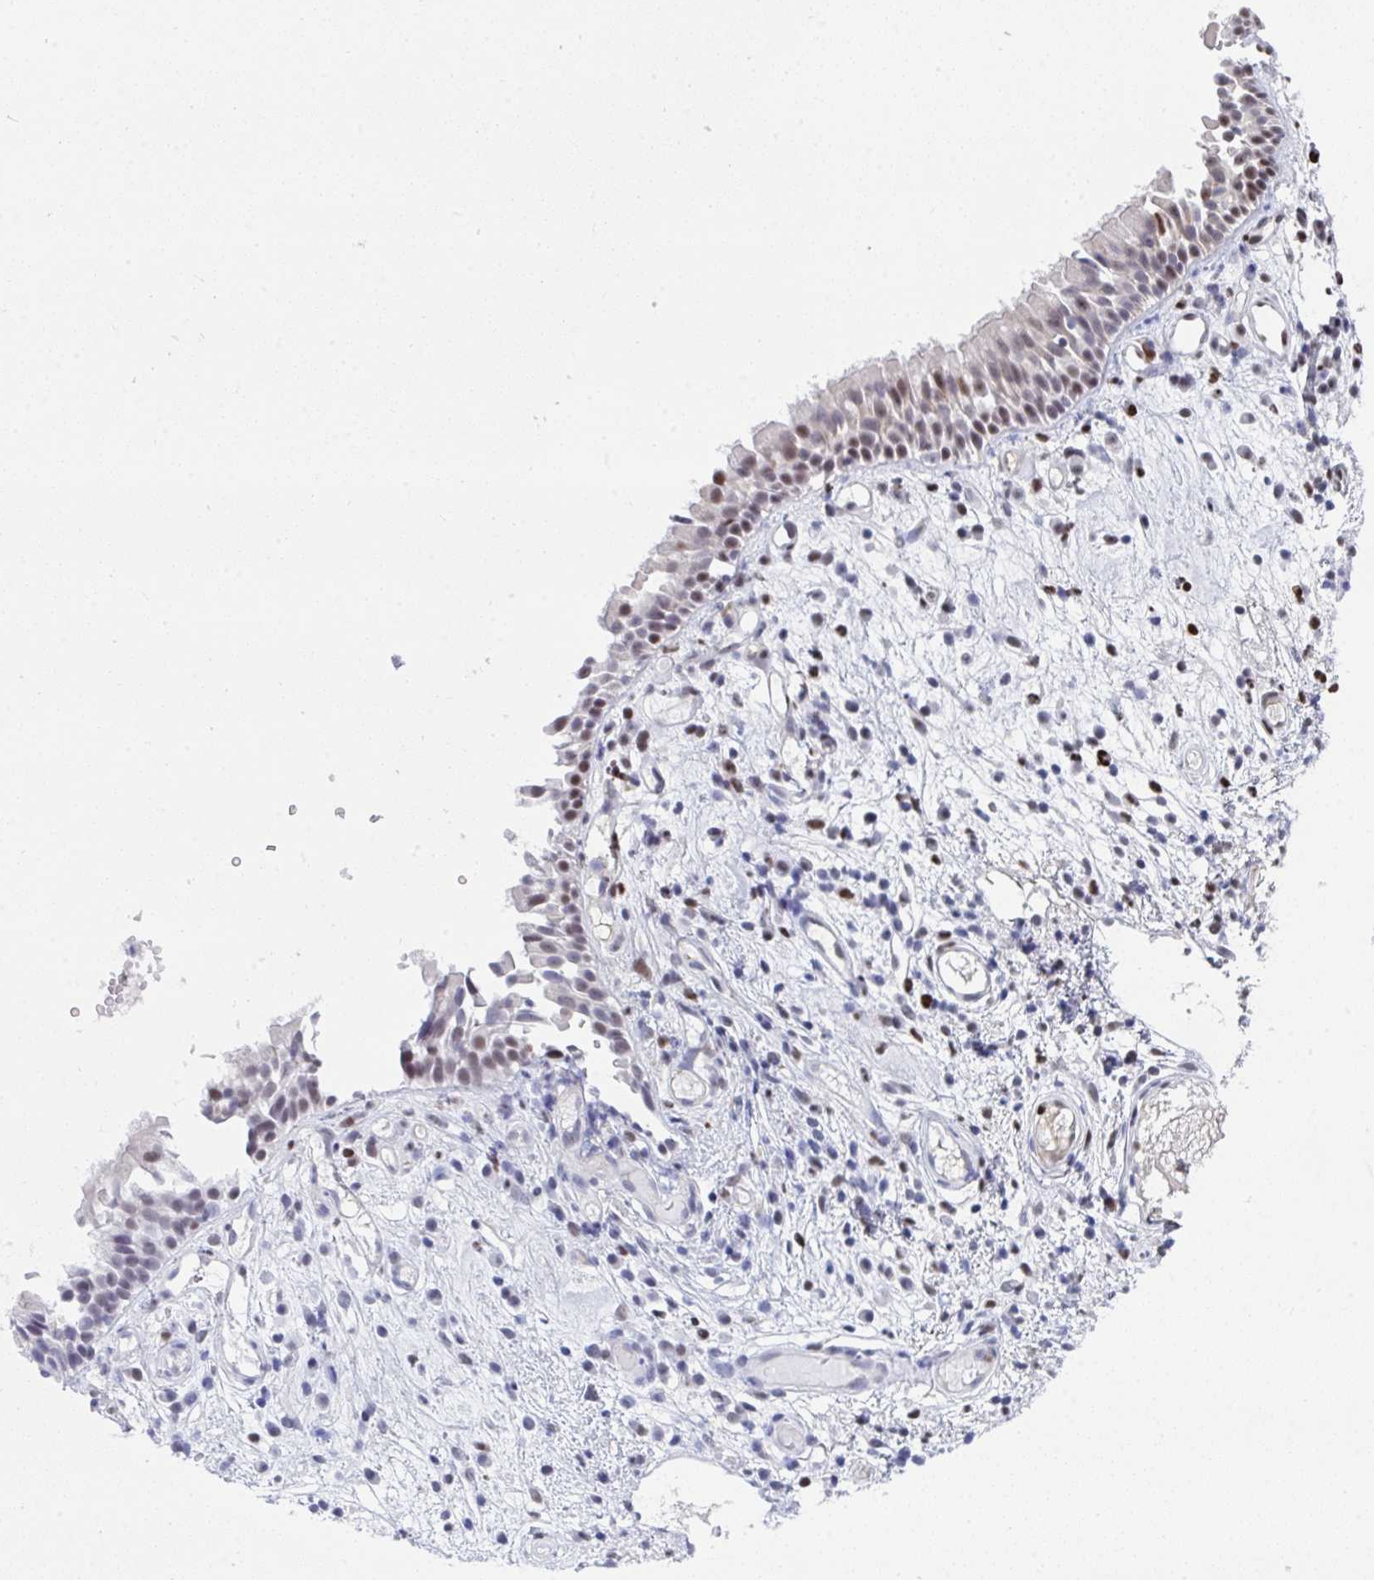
{"staining": {"intensity": "moderate", "quantity": "<25%", "location": "nuclear"}, "tissue": "nasopharynx", "cell_type": "Respiratory epithelial cells", "image_type": "normal", "snomed": [{"axis": "morphology", "description": "Normal tissue, NOS"}, {"axis": "morphology", "description": "Inflammation, NOS"}, {"axis": "topography", "description": "Nasopharynx"}], "caption": "Protein expression analysis of benign nasopharynx shows moderate nuclear positivity in approximately <25% of respiratory epithelial cells. Using DAB (3,3'-diaminobenzidine) (brown) and hematoxylin (blue) stains, captured at high magnification using brightfield microscopy.", "gene": "JDP2", "patient": {"sex": "male", "age": 54}}